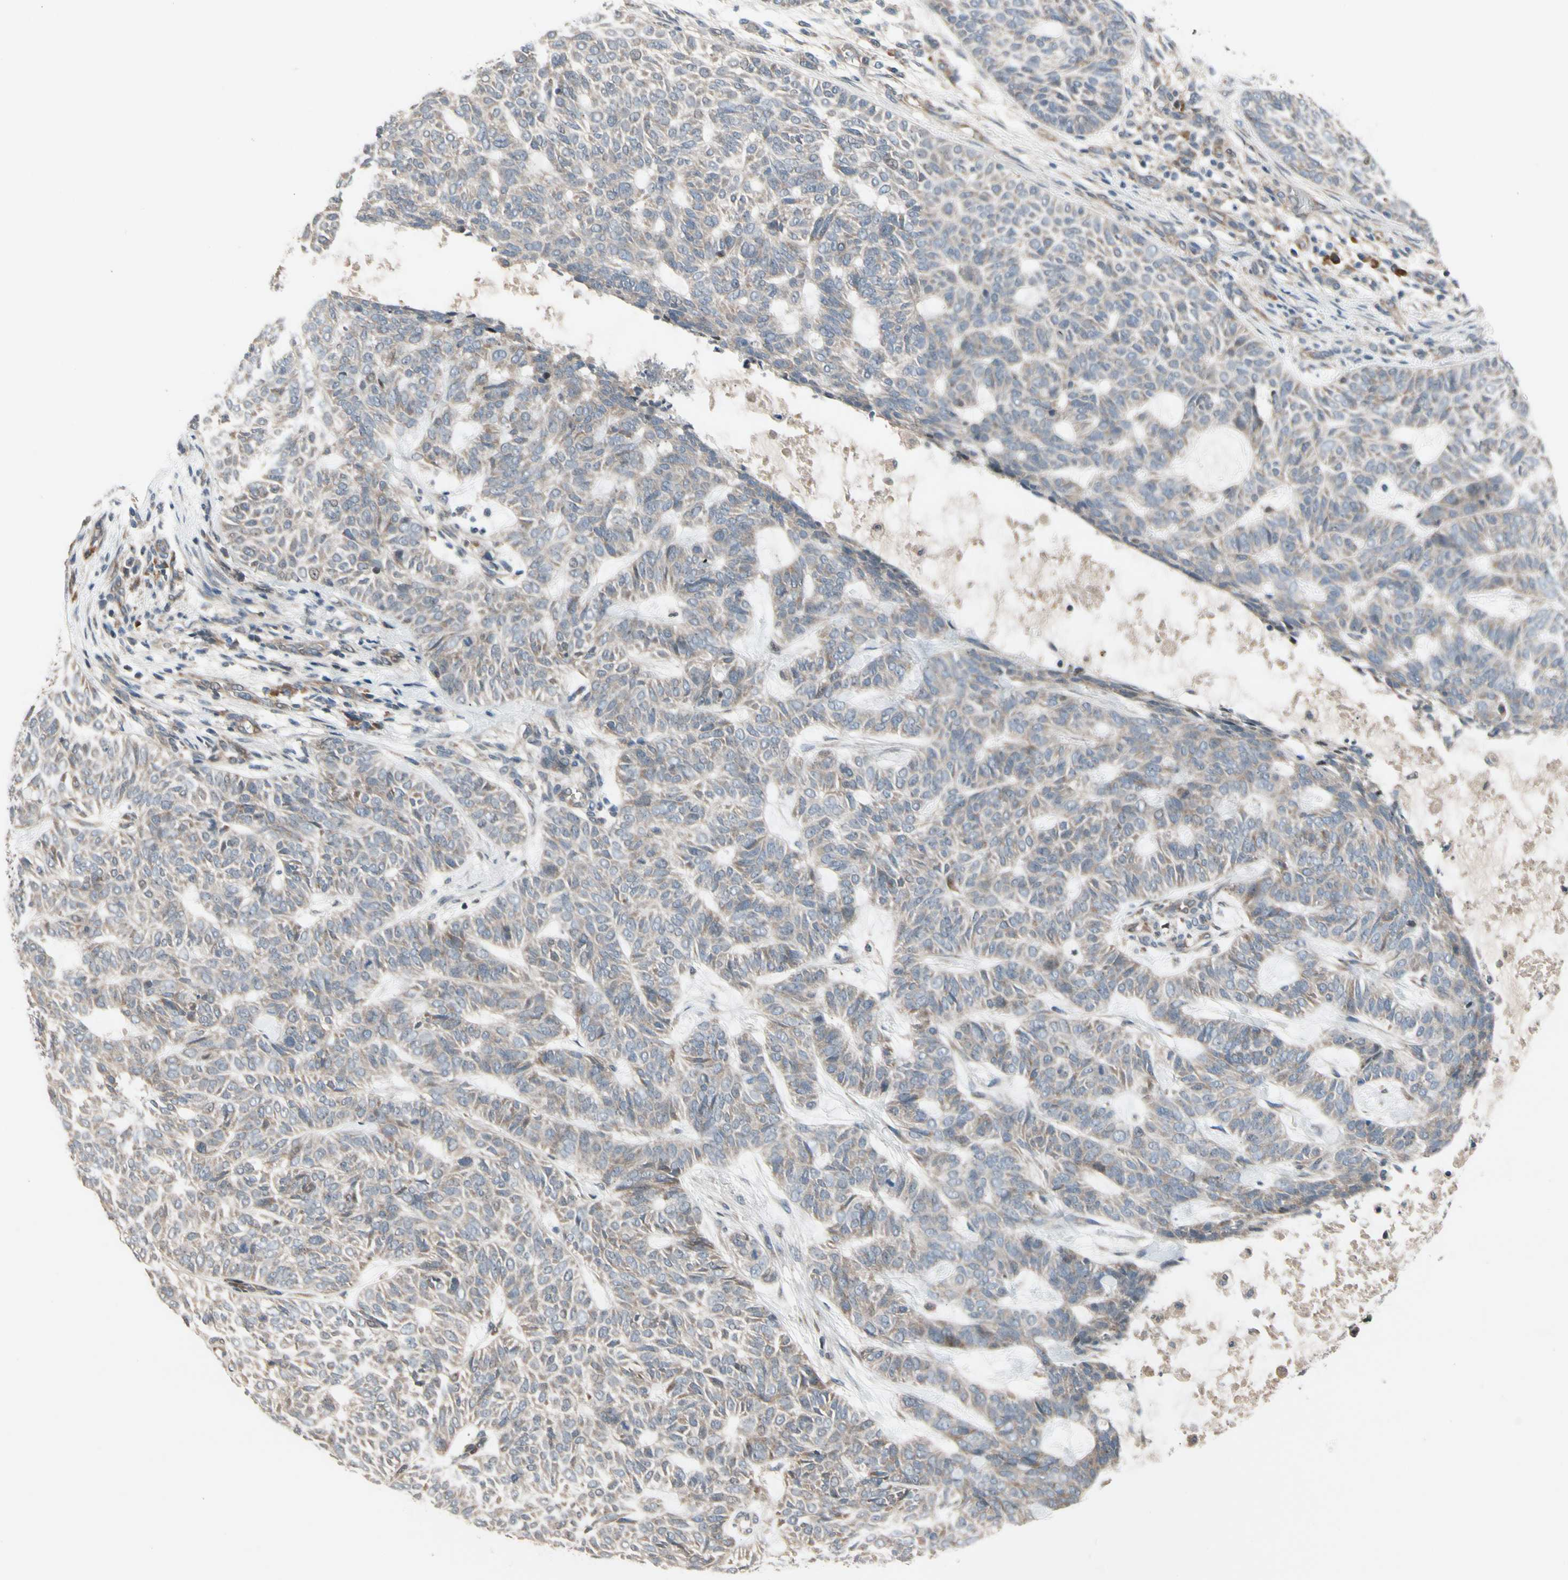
{"staining": {"intensity": "weak", "quantity": "25%-75%", "location": "cytoplasmic/membranous"}, "tissue": "skin cancer", "cell_type": "Tumor cells", "image_type": "cancer", "snomed": [{"axis": "morphology", "description": "Basal cell carcinoma"}, {"axis": "topography", "description": "Skin"}], "caption": "Protein analysis of basal cell carcinoma (skin) tissue demonstrates weak cytoplasmic/membranous positivity in about 25%-75% of tumor cells.", "gene": "SNX29", "patient": {"sex": "male", "age": 87}}